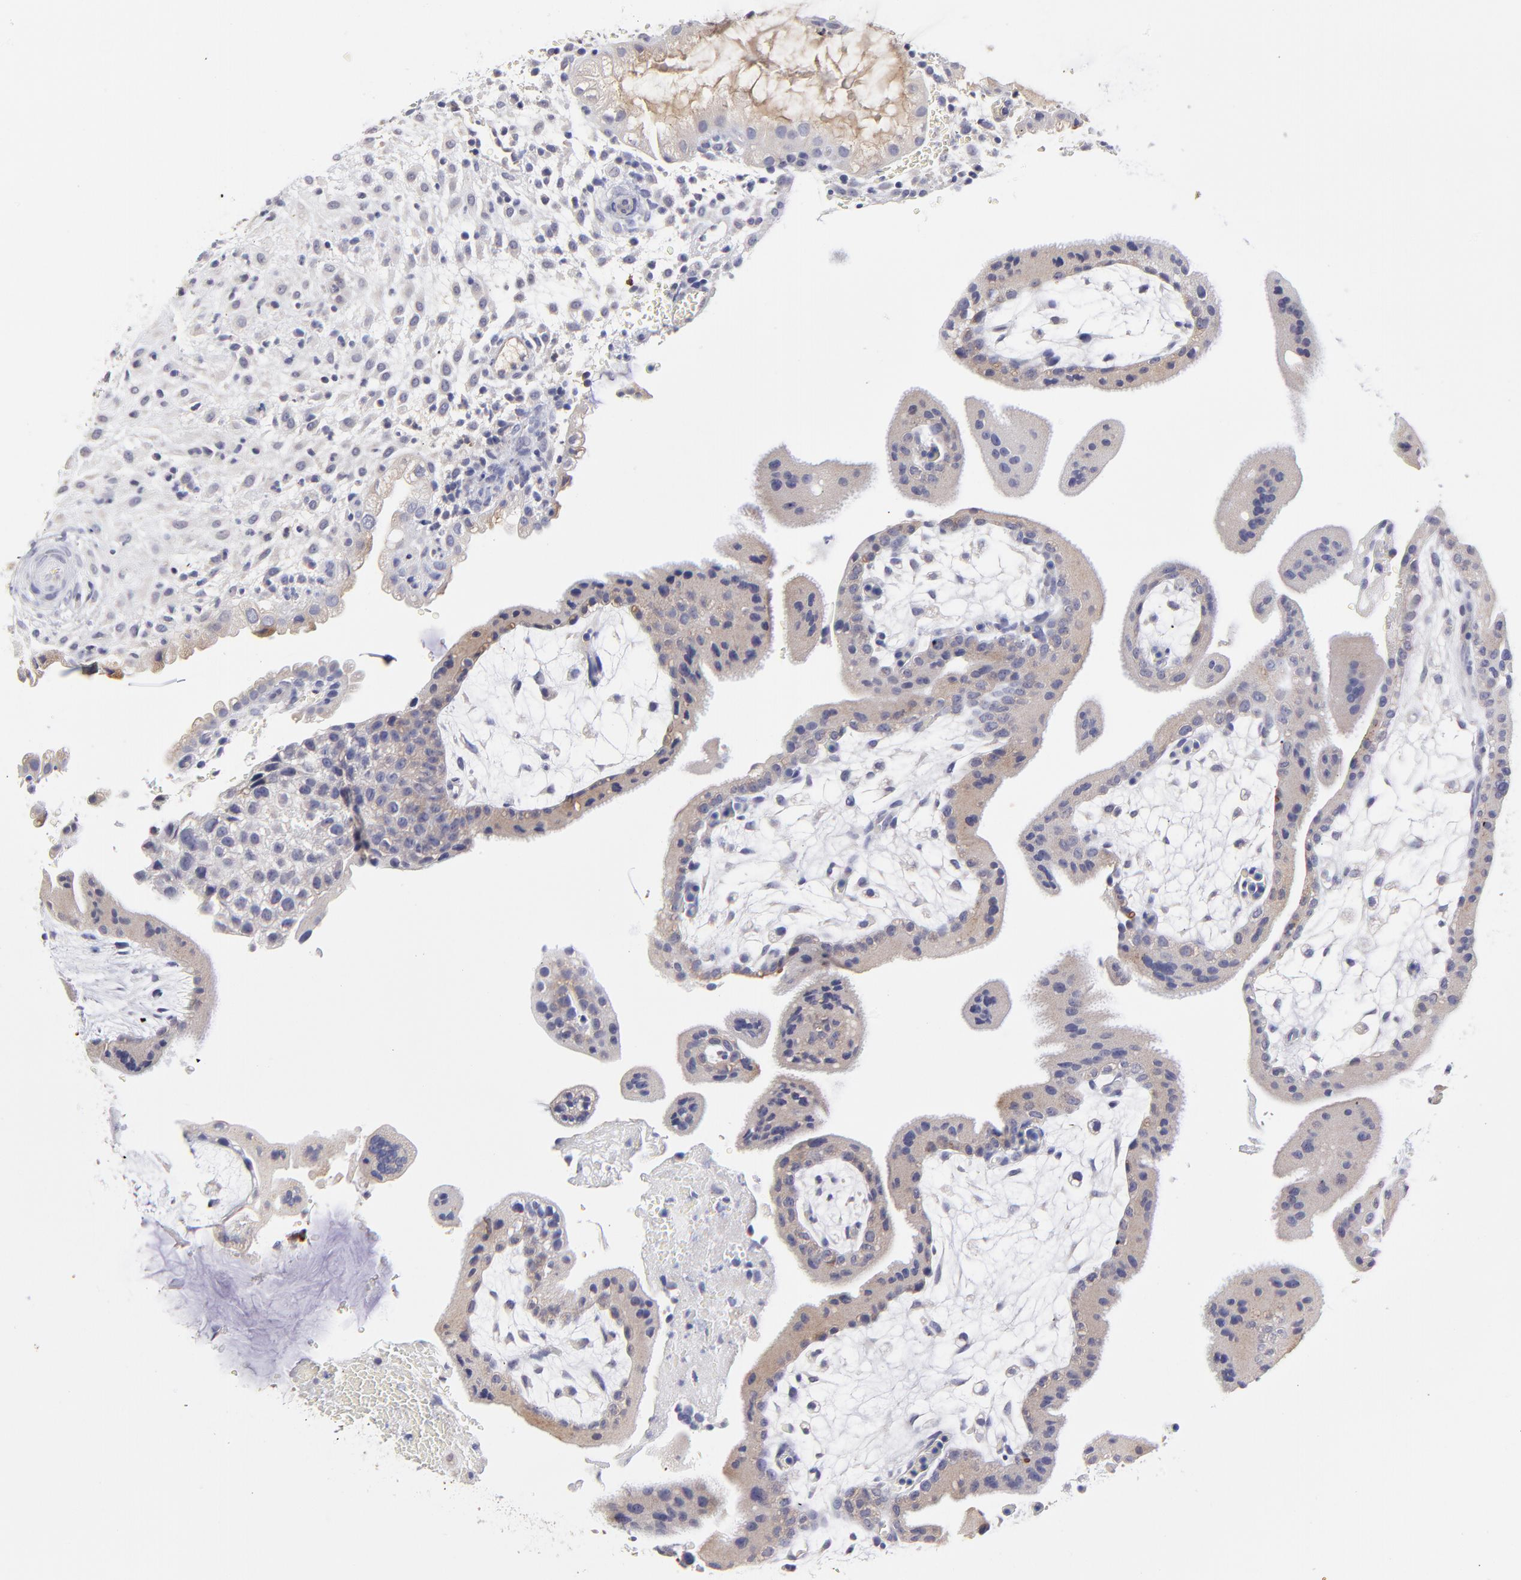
{"staining": {"intensity": "negative", "quantity": "none", "location": "none"}, "tissue": "placenta", "cell_type": "Decidual cells", "image_type": "normal", "snomed": [{"axis": "morphology", "description": "Normal tissue, NOS"}, {"axis": "topography", "description": "Placenta"}], "caption": "This is an immunohistochemistry histopathology image of benign human placenta. There is no positivity in decidual cells.", "gene": "BTG2", "patient": {"sex": "female", "age": 35}}